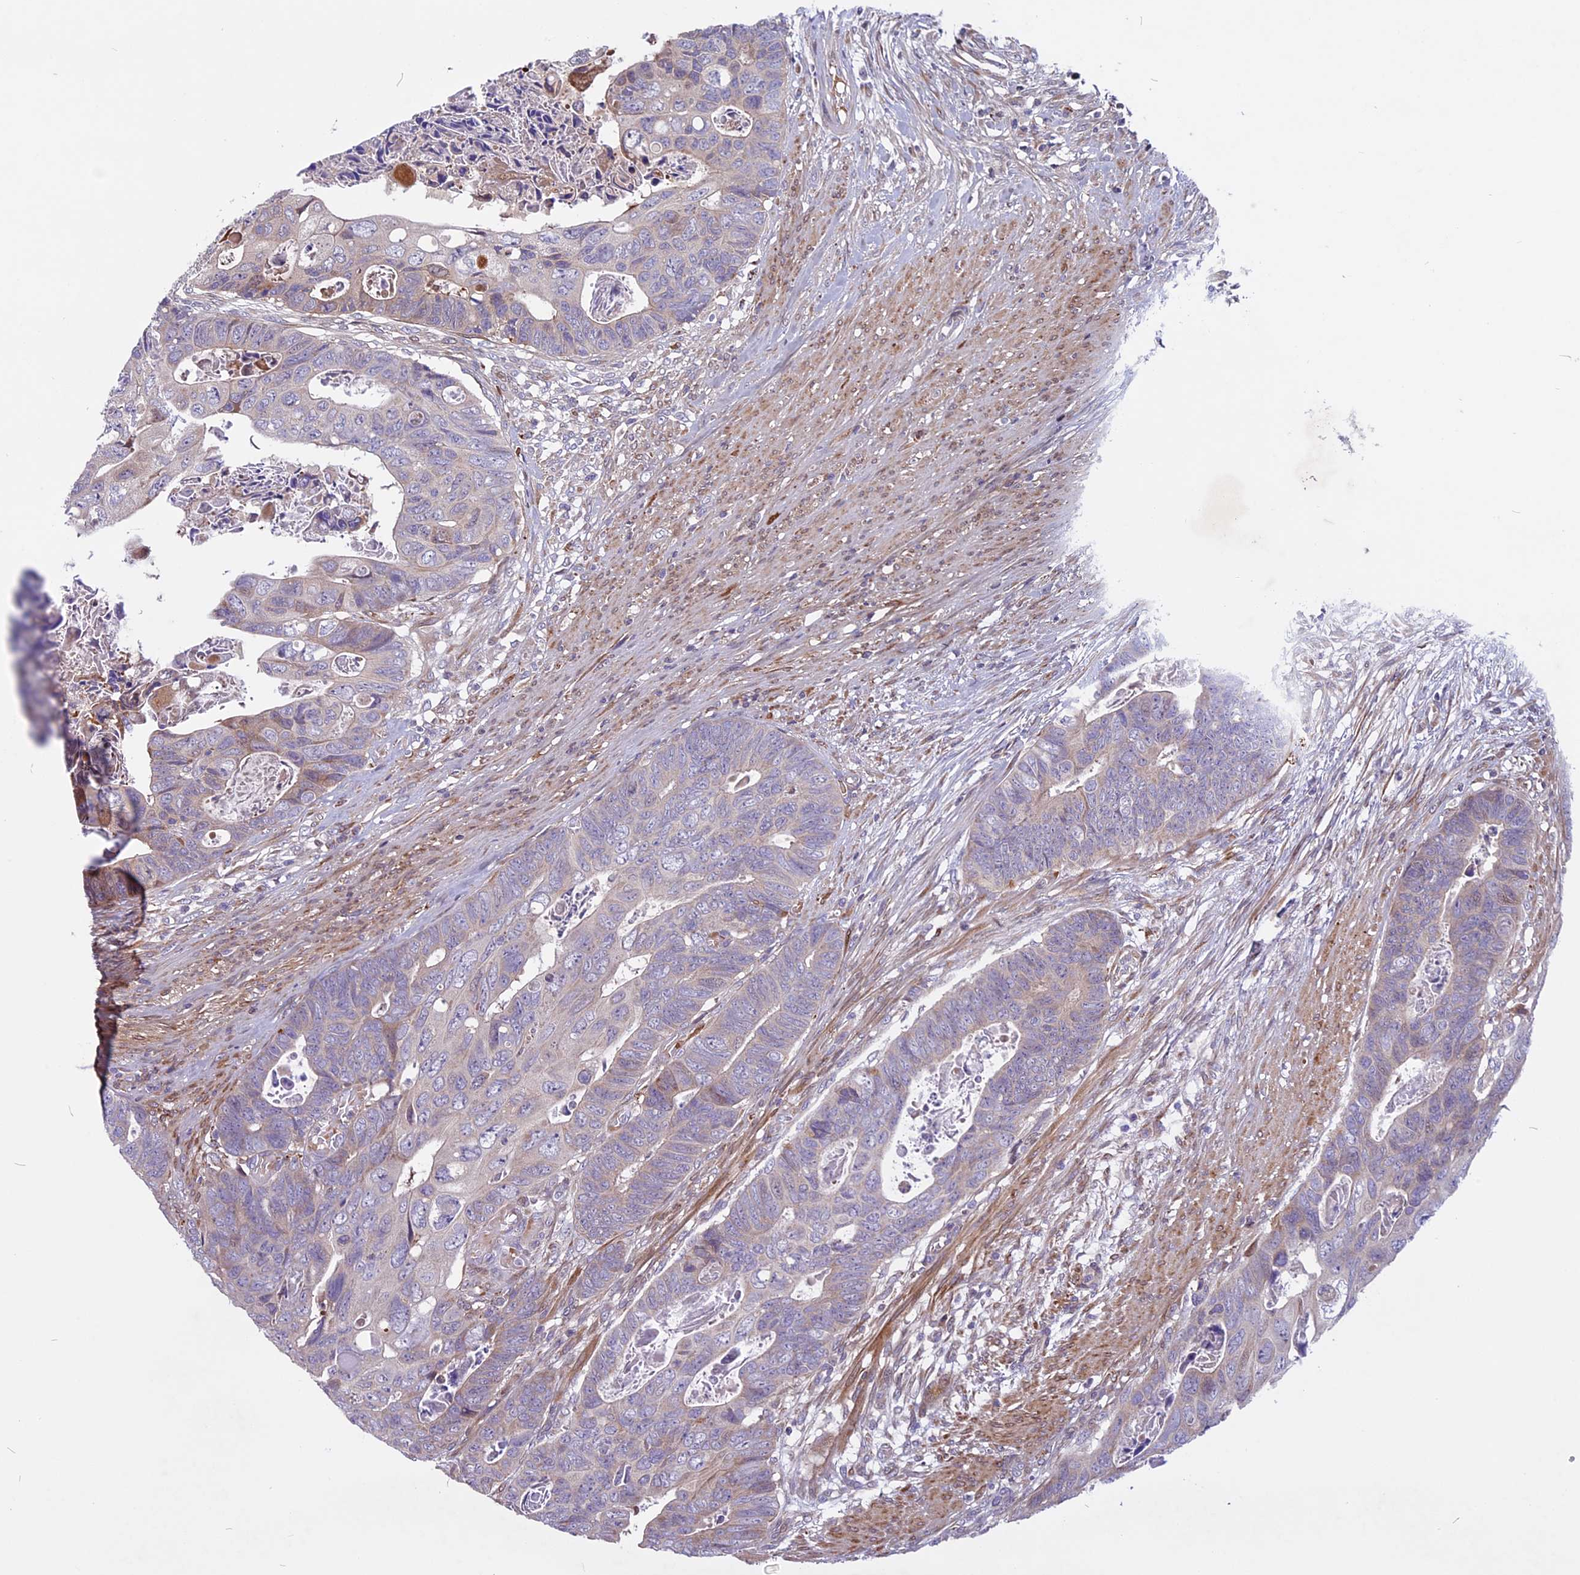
{"staining": {"intensity": "weak", "quantity": "<25%", "location": "cytoplasmic/membranous"}, "tissue": "colorectal cancer", "cell_type": "Tumor cells", "image_type": "cancer", "snomed": [{"axis": "morphology", "description": "Adenocarcinoma, NOS"}, {"axis": "topography", "description": "Rectum"}], "caption": "An immunohistochemistry (IHC) histopathology image of adenocarcinoma (colorectal) is shown. There is no staining in tumor cells of adenocarcinoma (colorectal).", "gene": "MIEF2", "patient": {"sex": "female", "age": 78}}